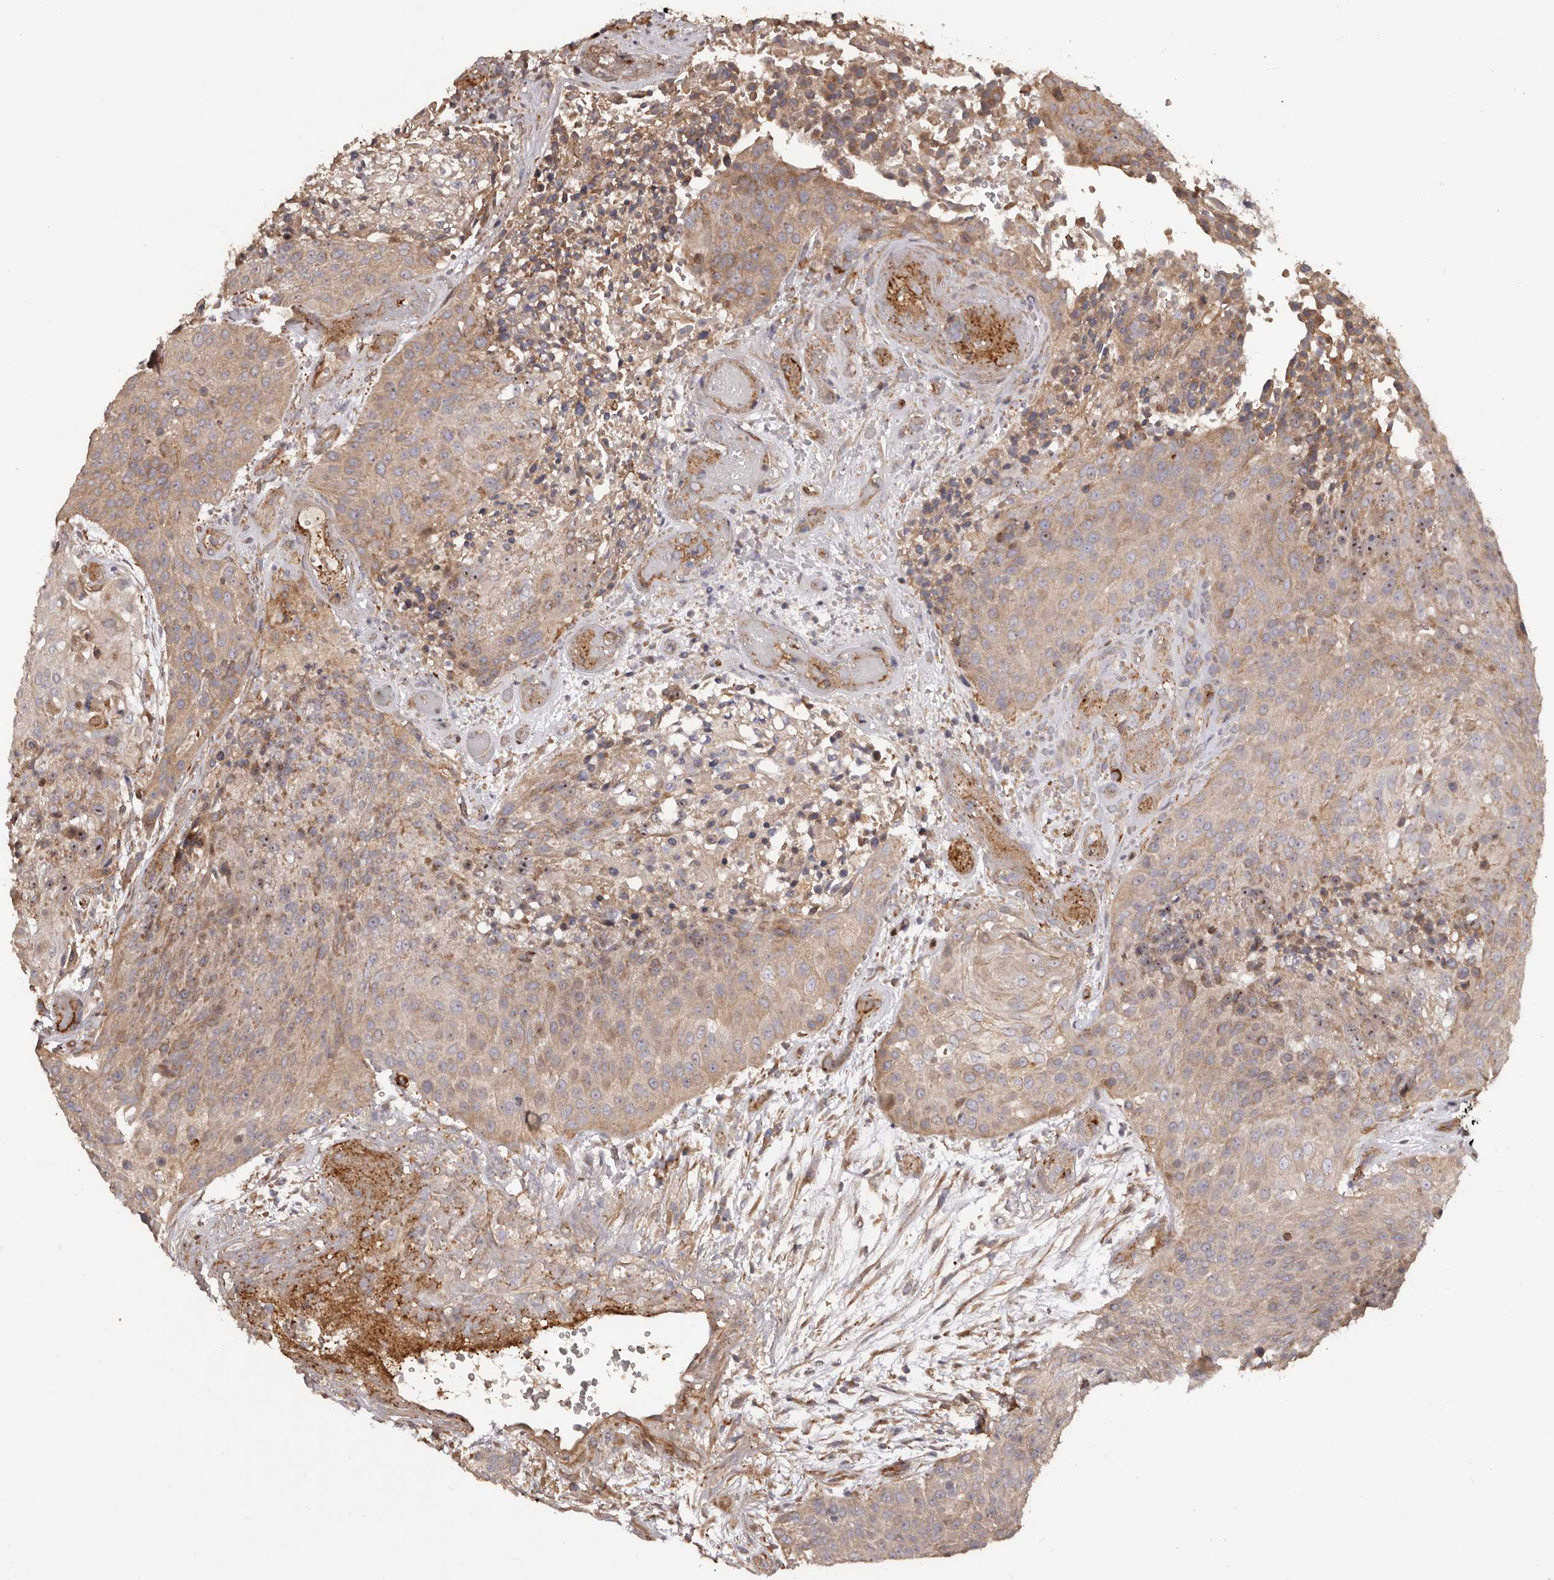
{"staining": {"intensity": "moderate", "quantity": ">75%", "location": "cytoplasmic/membranous"}, "tissue": "urothelial cancer", "cell_type": "Tumor cells", "image_type": "cancer", "snomed": [{"axis": "morphology", "description": "Urothelial carcinoma, High grade"}, {"axis": "topography", "description": "Urinary bladder"}], "caption": "A photomicrograph of human urothelial cancer stained for a protein displays moderate cytoplasmic/membranous brown staining in tumor cells. Immunohistochemistry stains the protein of interest in brown and the nuclei are stained blue.", "gene": "GTPBP1", "patient": {"sex": "female", "age": 63}}